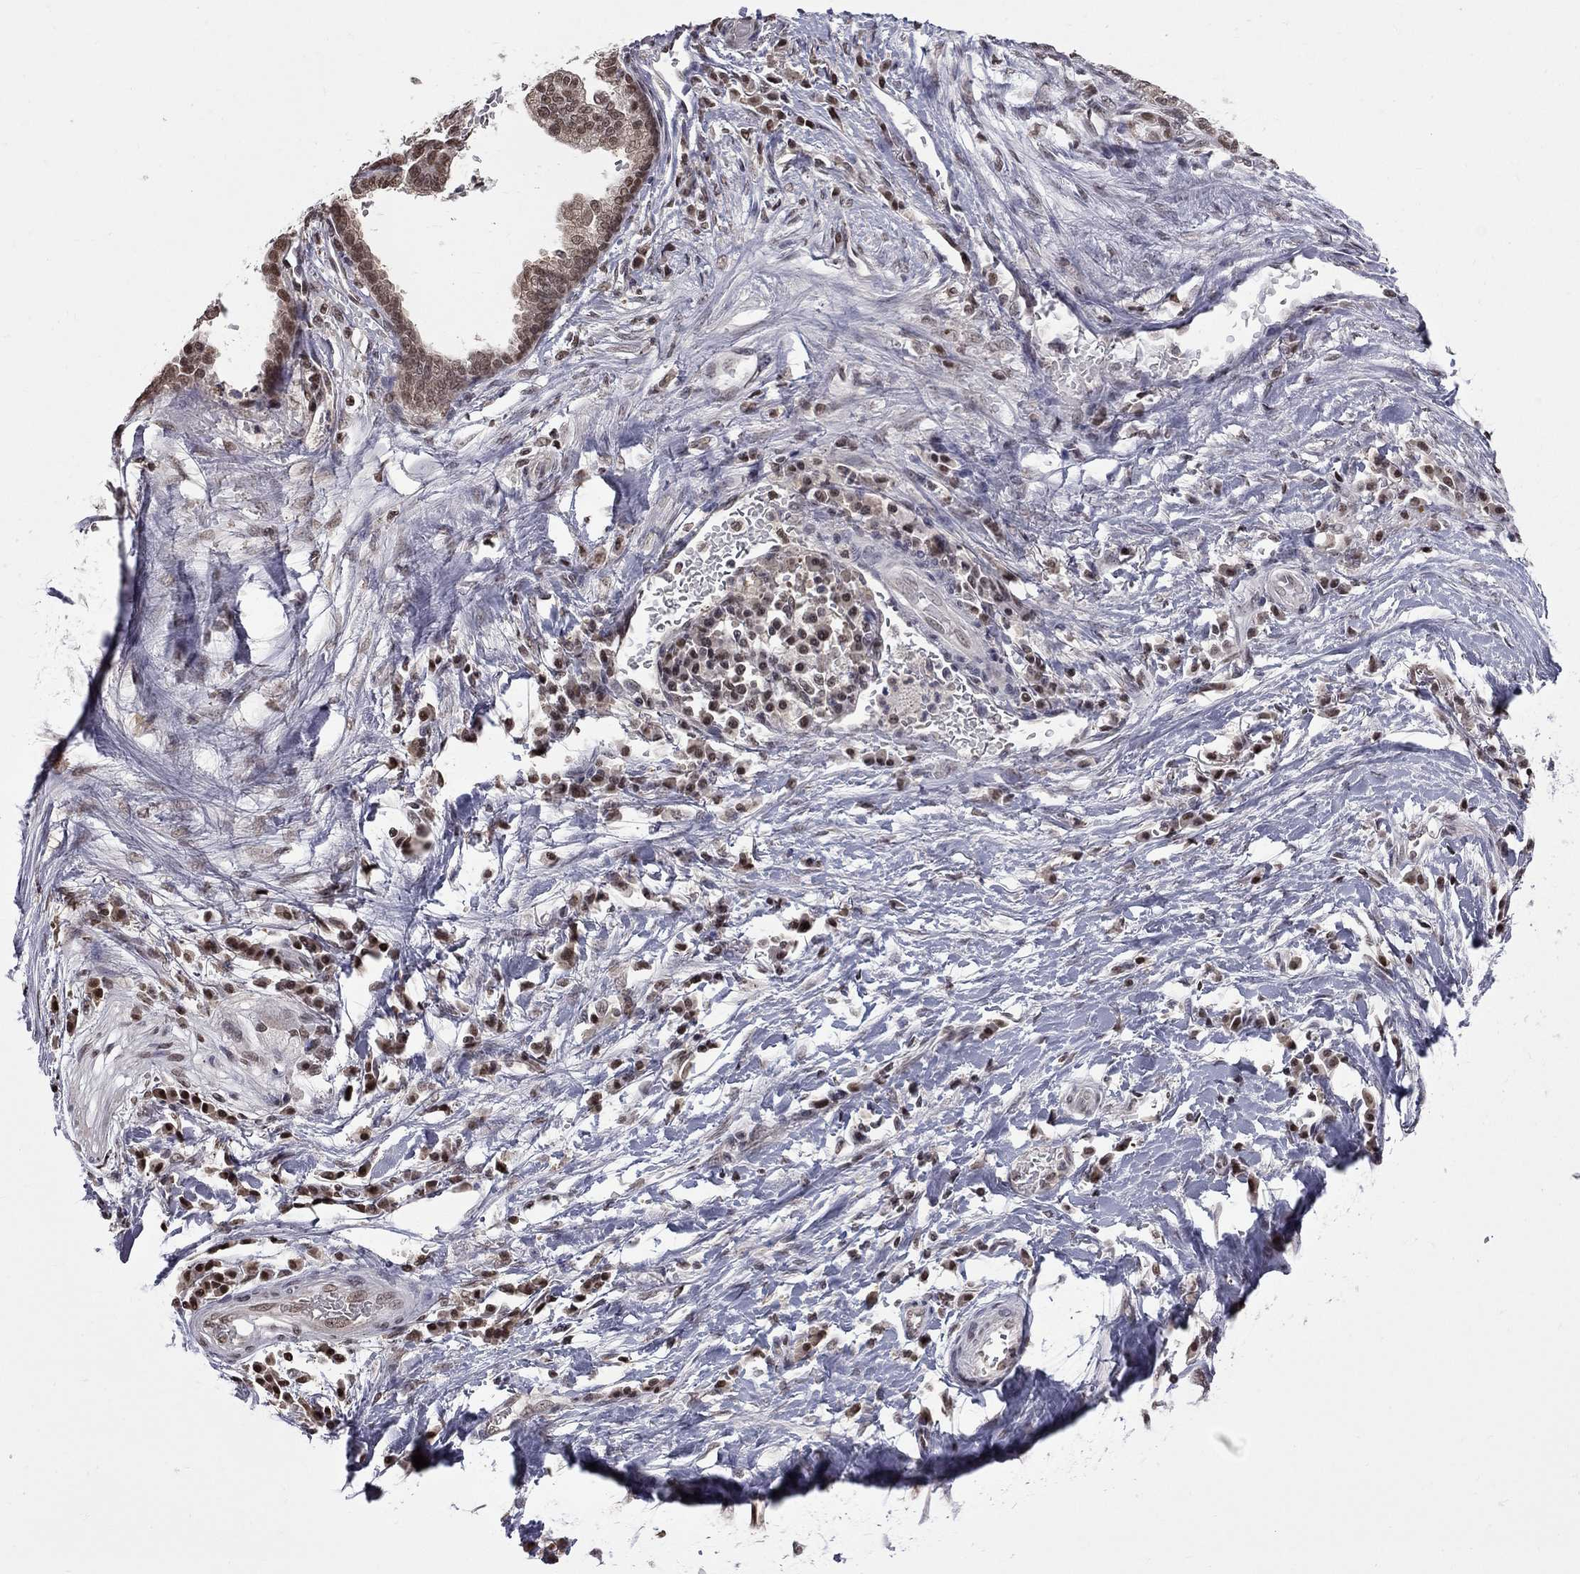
{"staining": {"intensity": "moderate", "quantity": "25%-75%", "location": "nuclear"}, "tissue": "stomach cancer", "cell_type": "Tumor cells", "image_type": "cancer", "snomed": [{"axis": "morphology", "description": "Adenocarcinoma, NOS"}, {"axis": "topography", "description": "Stomach"}], "caption": "This photomicrograph demonstrates IHC staining of stomach adenocarcinoma, with medium moderate nuclear positivity in approximately 25%-75% of tumor cells.", "gene": "RFWD3", "patient": {"sex": "male", "age": 83}}